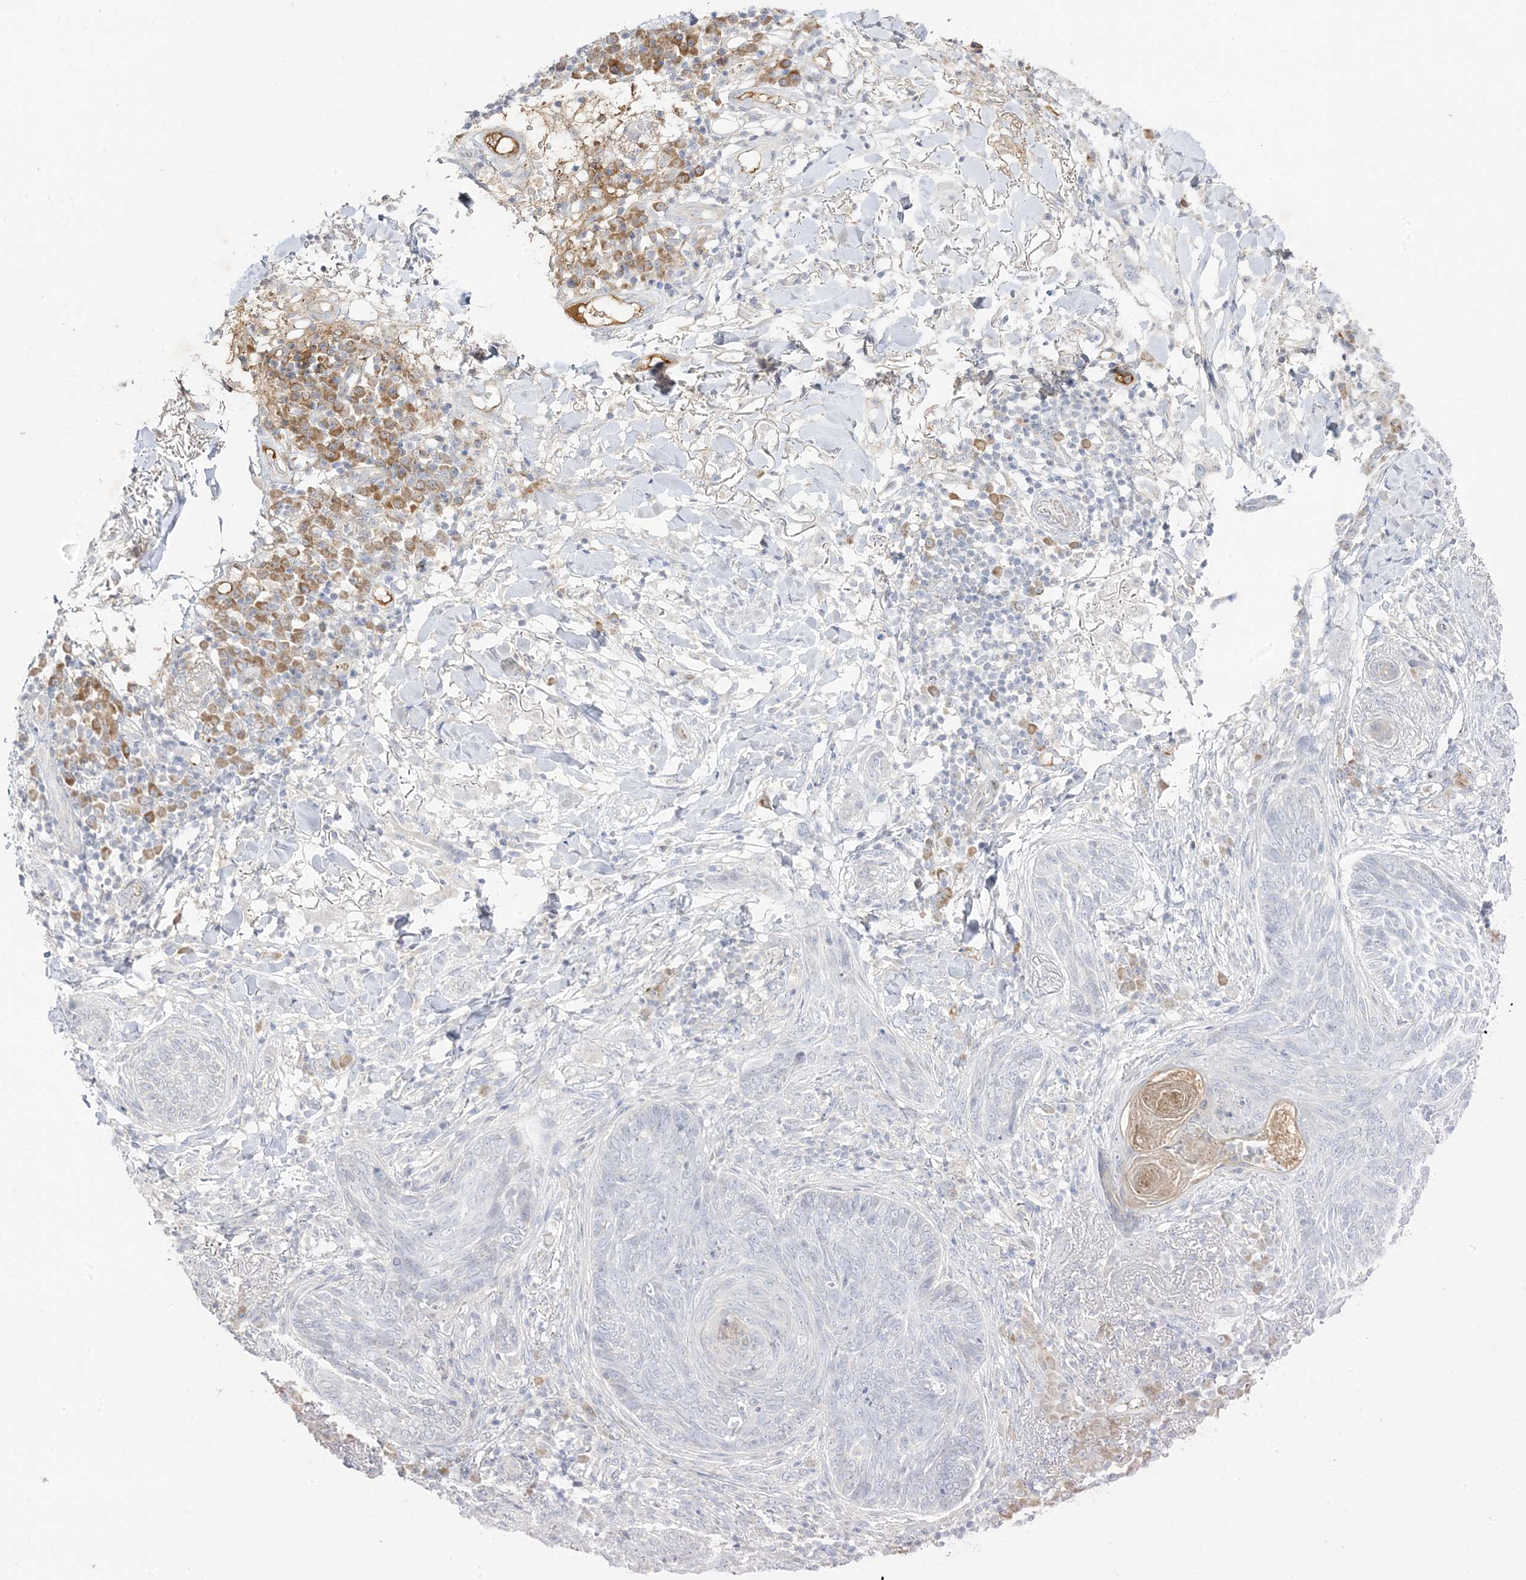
{"staining": {"intensity": "negative", "quantity": "none", "location": "none"}, "tissue": "skin cancer", "cell_type": "Tumor cells", "image_type": "cancer", "snomed": [{"axis": "morphology", "description": "Basal cell carcinoma"}, {"axis": "topography", "description": "Skin"}], "caption": "The micrograph displays no staining of tumor cells in basal cell carcinoma (skin).", "gene": "TRANK1", "patient": {"sex": "male", "age": 85}}